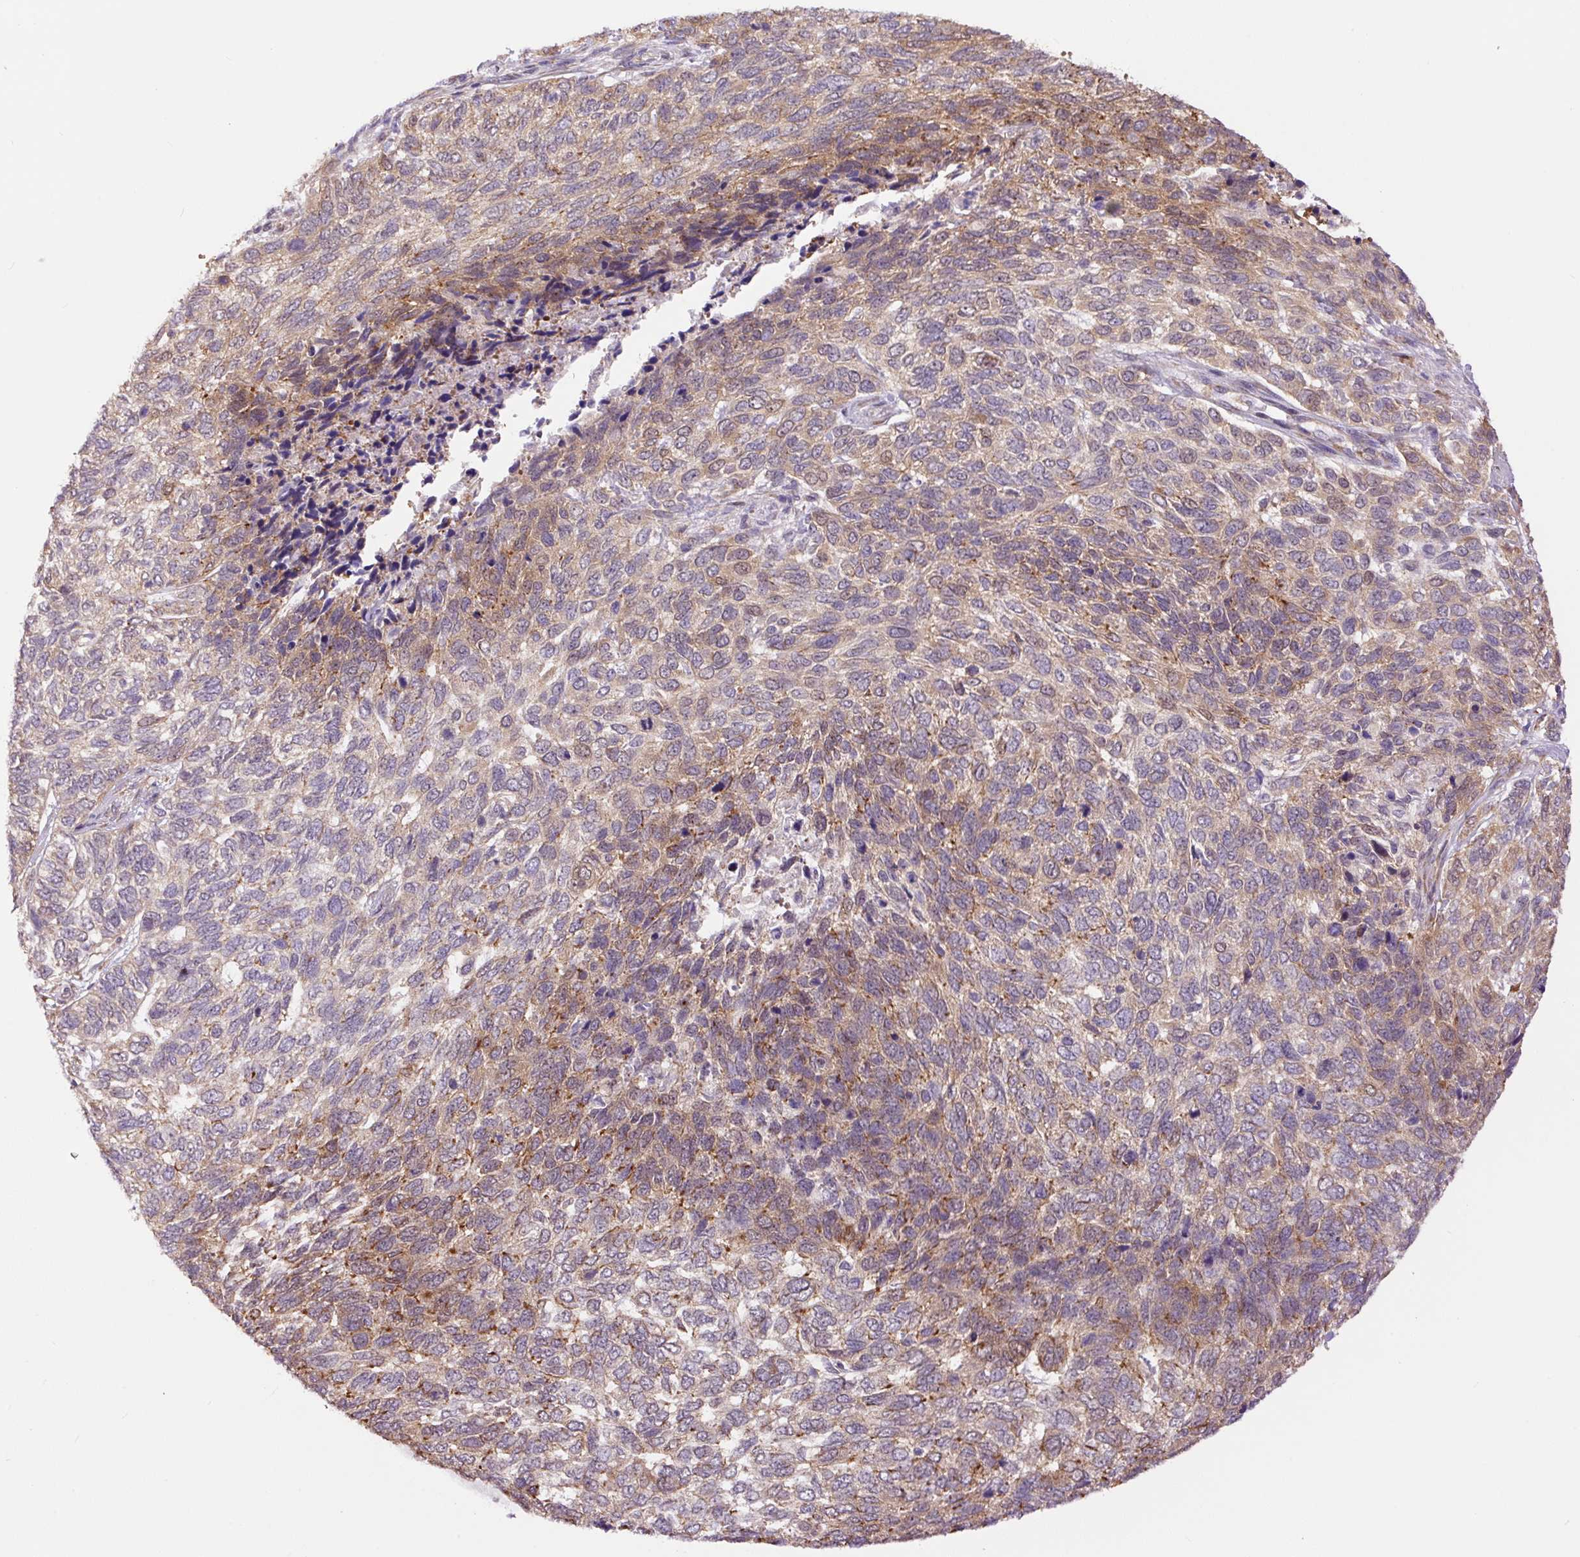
{"staining": {"intensity": "moderate", "quantity": "25%-75%", "location": "cytoplasmic/membranous"}, "tissue": "skin cancer", "cell_type": "Tumor cells", "image_type": "cancer", "snomed": [{"axis": "morphology", "description": "Basal cell carcinoma"}, {"axis": "topography", "description": "Skin"}], "caption": "High-magnification brightfield microscopy of basal cell carcinoma (skin) stained with DAB (brown) and counterstained with hematoxylin (blue). tumor cells exhibit moderate cytoplasmic/membranous positivity is identified in approximately25%-75% of cells. (Brightfield microscopy of DAB IHC at high magnification).", "gene": "PPME1", "patient": {"sex": "female", "age": 65}}